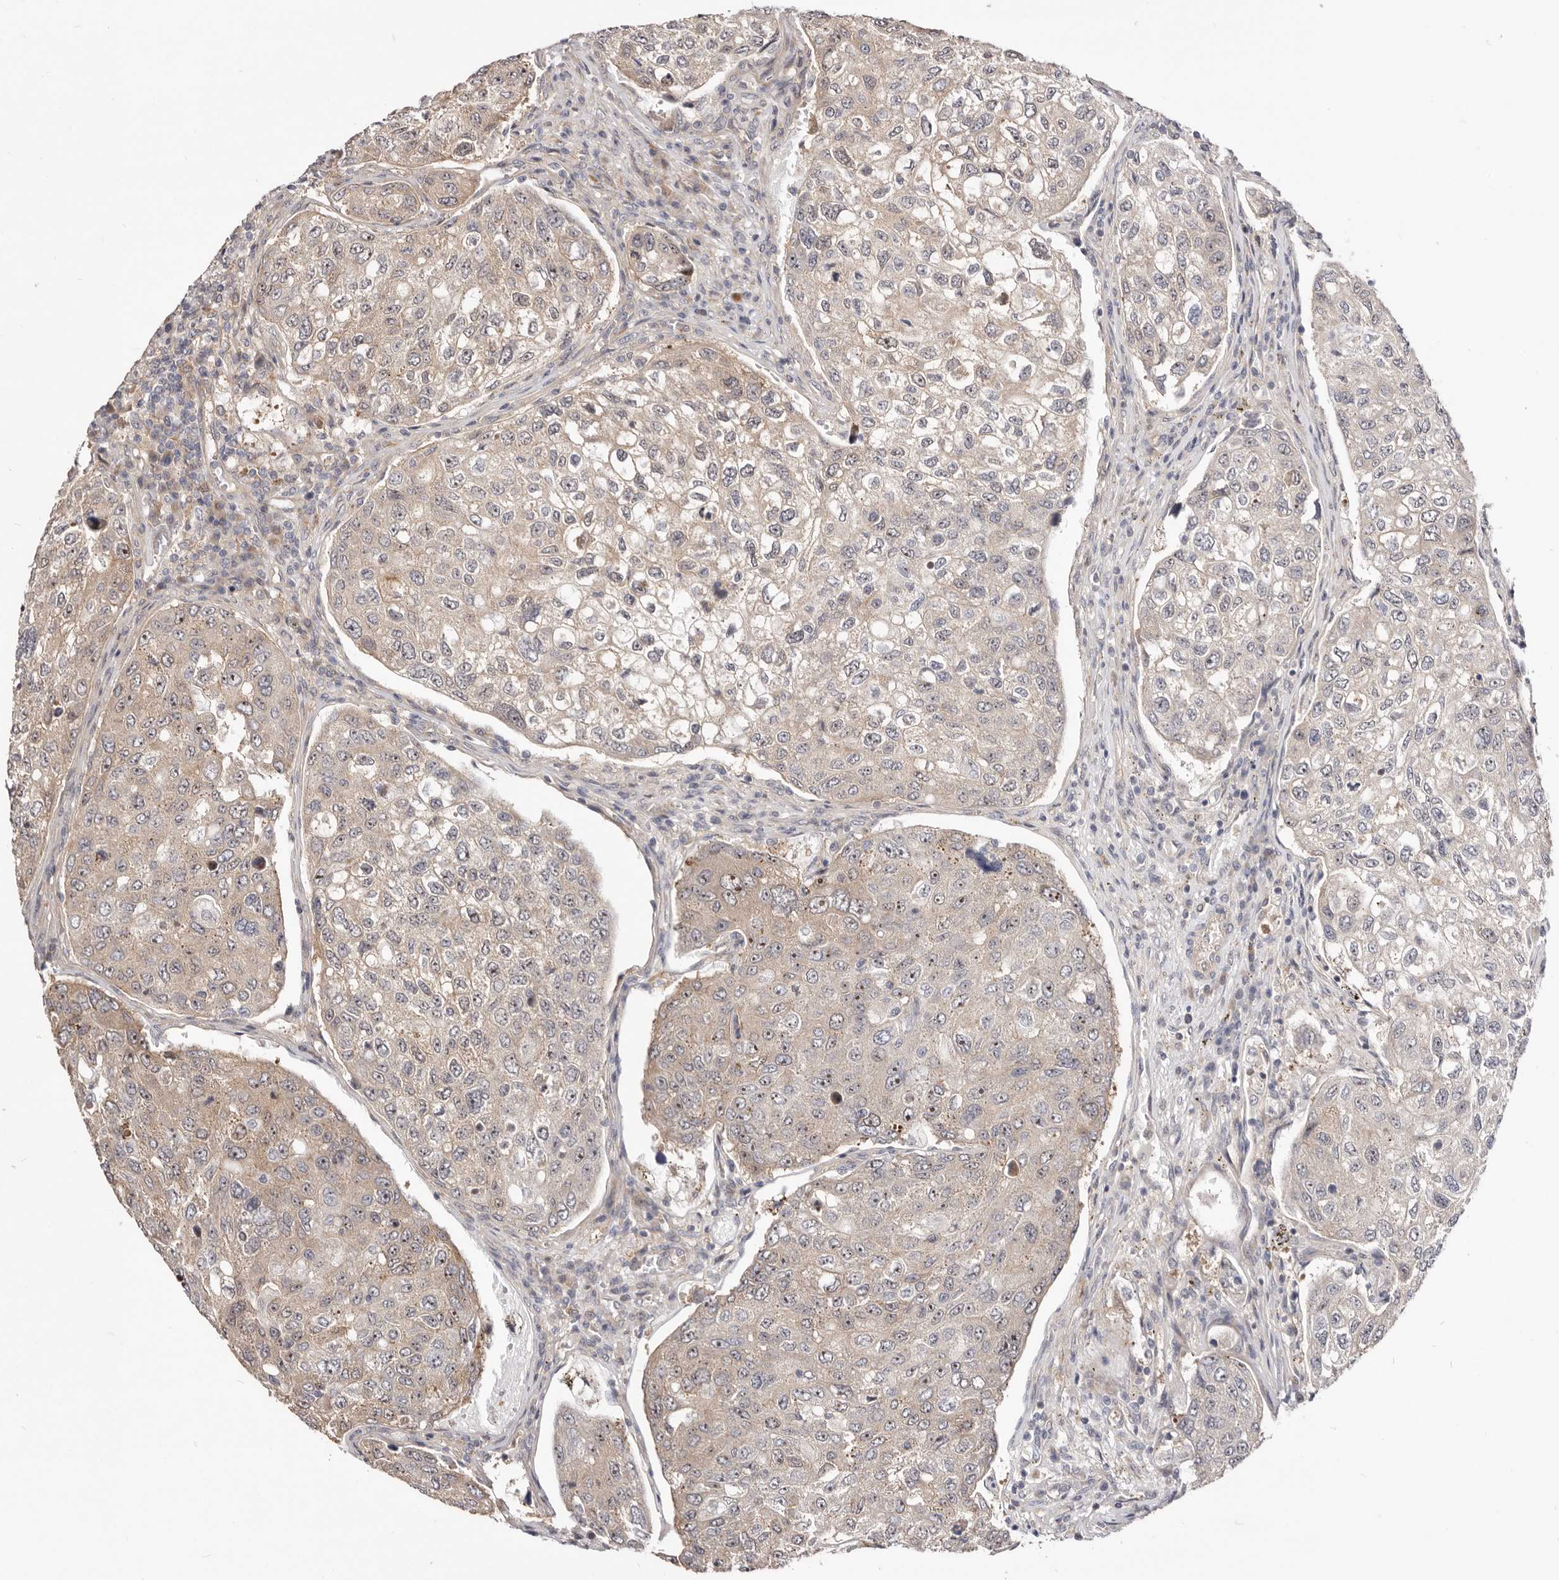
{"staining": {"intensity": "weak", "quantity": "<25%", "location": "nuclear"}, "tissue": "urothelial cancer", "cell_type": "Tumor cells", "image_type": "cancer", "snomed": [{"axis": "morphology", "description": "Urothelial carcinoma, High grade"}, {"axis": "topography", "description": "Lymph node"}, {"axis": "topography", "description": "Urinary bladder"}], "caption": "High magnification brightfield microscopy of urothelial cancer stained with DAB (3,3'-diaminobenzidine) (brown) and counterstained with hematoxylin (blue): tumor cells show no significant expression.", "gene": "GPATCH4", "patient": {"sex": "male", "age": 51}}